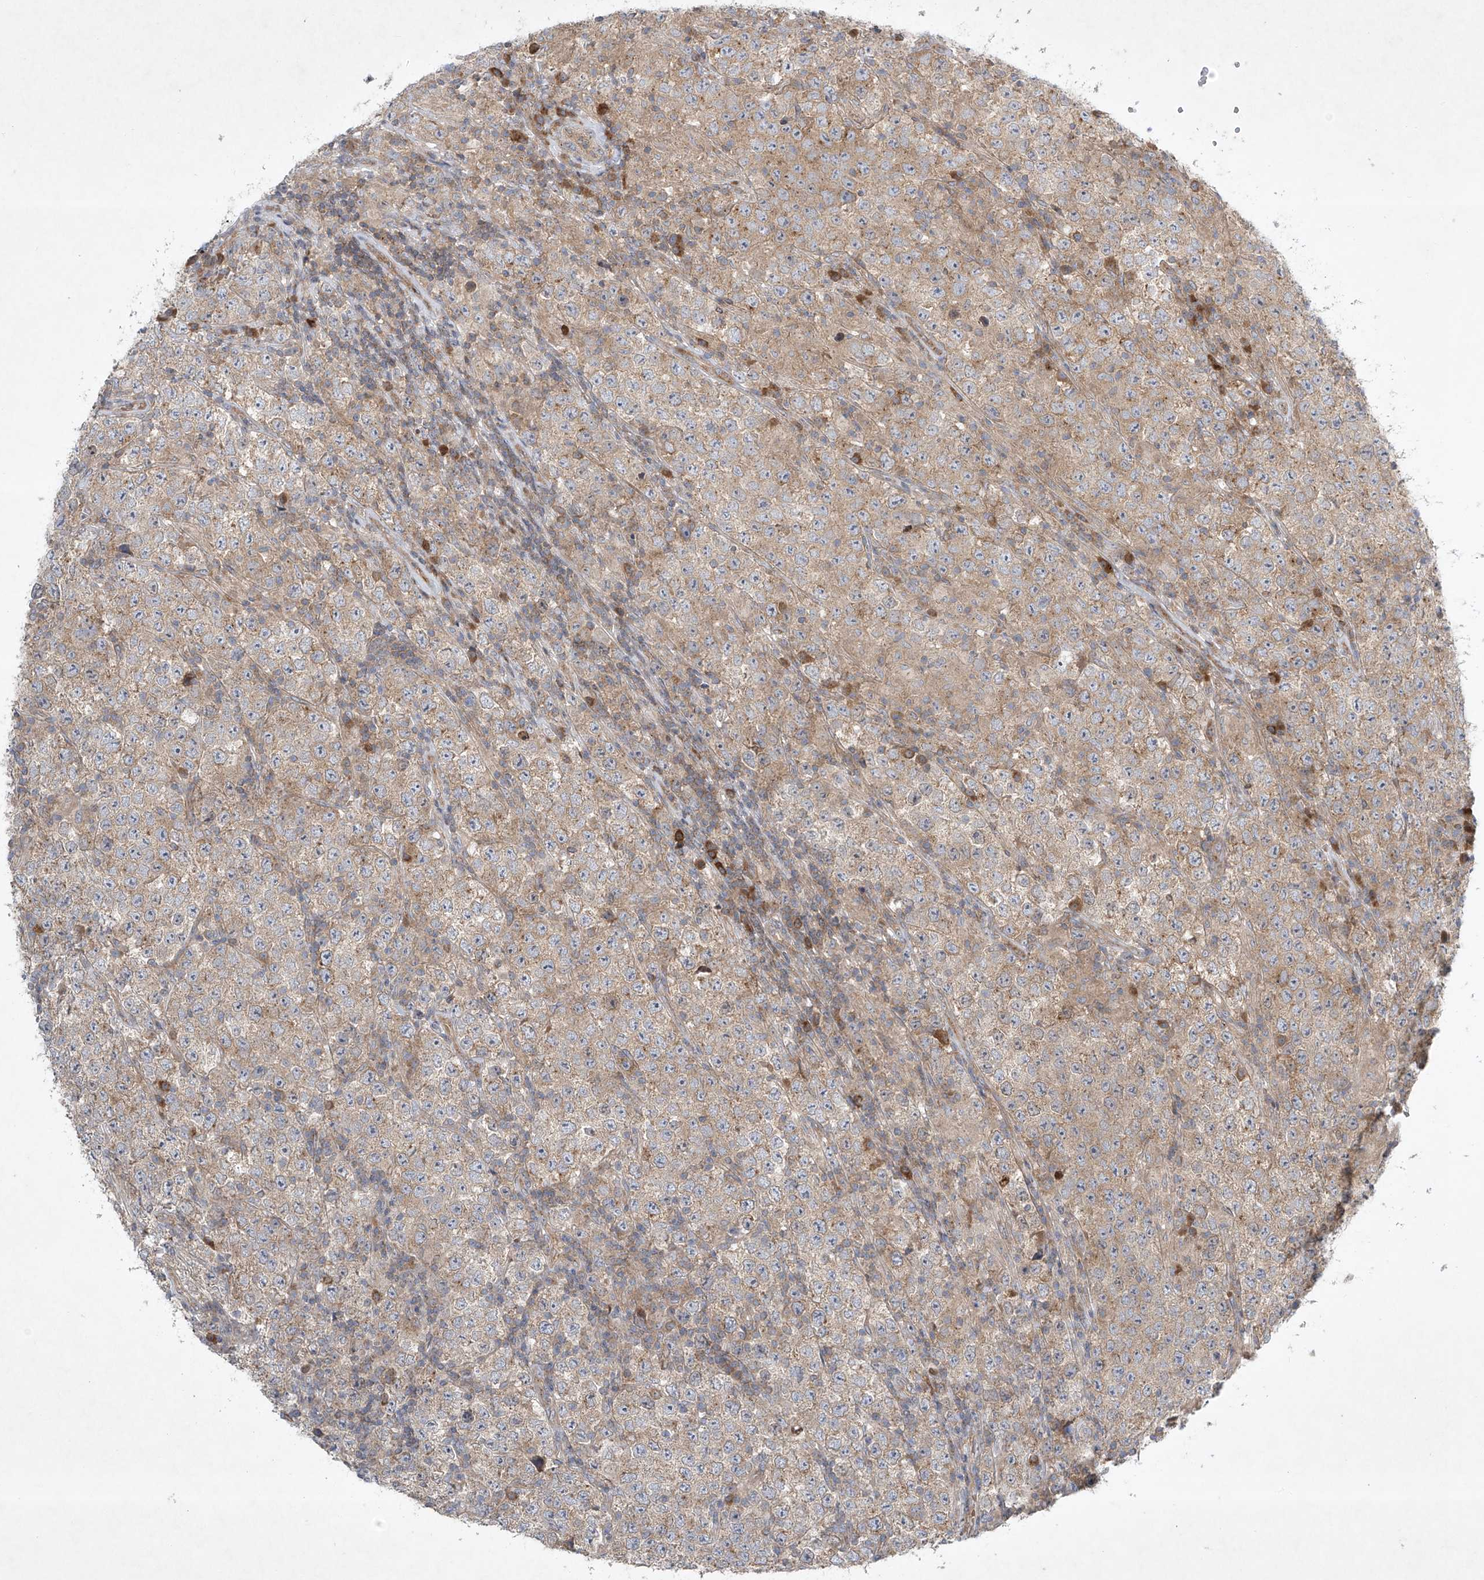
{"staining": {"intensity": "weak", "quantity": ">75%", "location": "cytoplasmic/membranous"}, "tissue": "testis cancer", "cell_type": "Tumor cells", "image_type": "cancer", "snomed": [{"axis": "morphology", "description": "Normal tissue, NOS"}, {"axis": "morphology", "description": "Urothelial carcinoma, High grade"}, {"axis": "morphology", "description": "Seminoma, NOS"}, {"axis": "morphology", "description": "Carcinoma, Embryonal, NOS"}, {"axis": "topography", "description": "Urinary bladder"}, {"axis": "topography", "description": "Testis"}], "caption": "IHC of testis seminoma exhibits low levels of weak cytoplasmic/membranous staining in about >75% of tumor cells.", "gene": "TJAP1", "patient": {"sex": "male", "age": 41}}